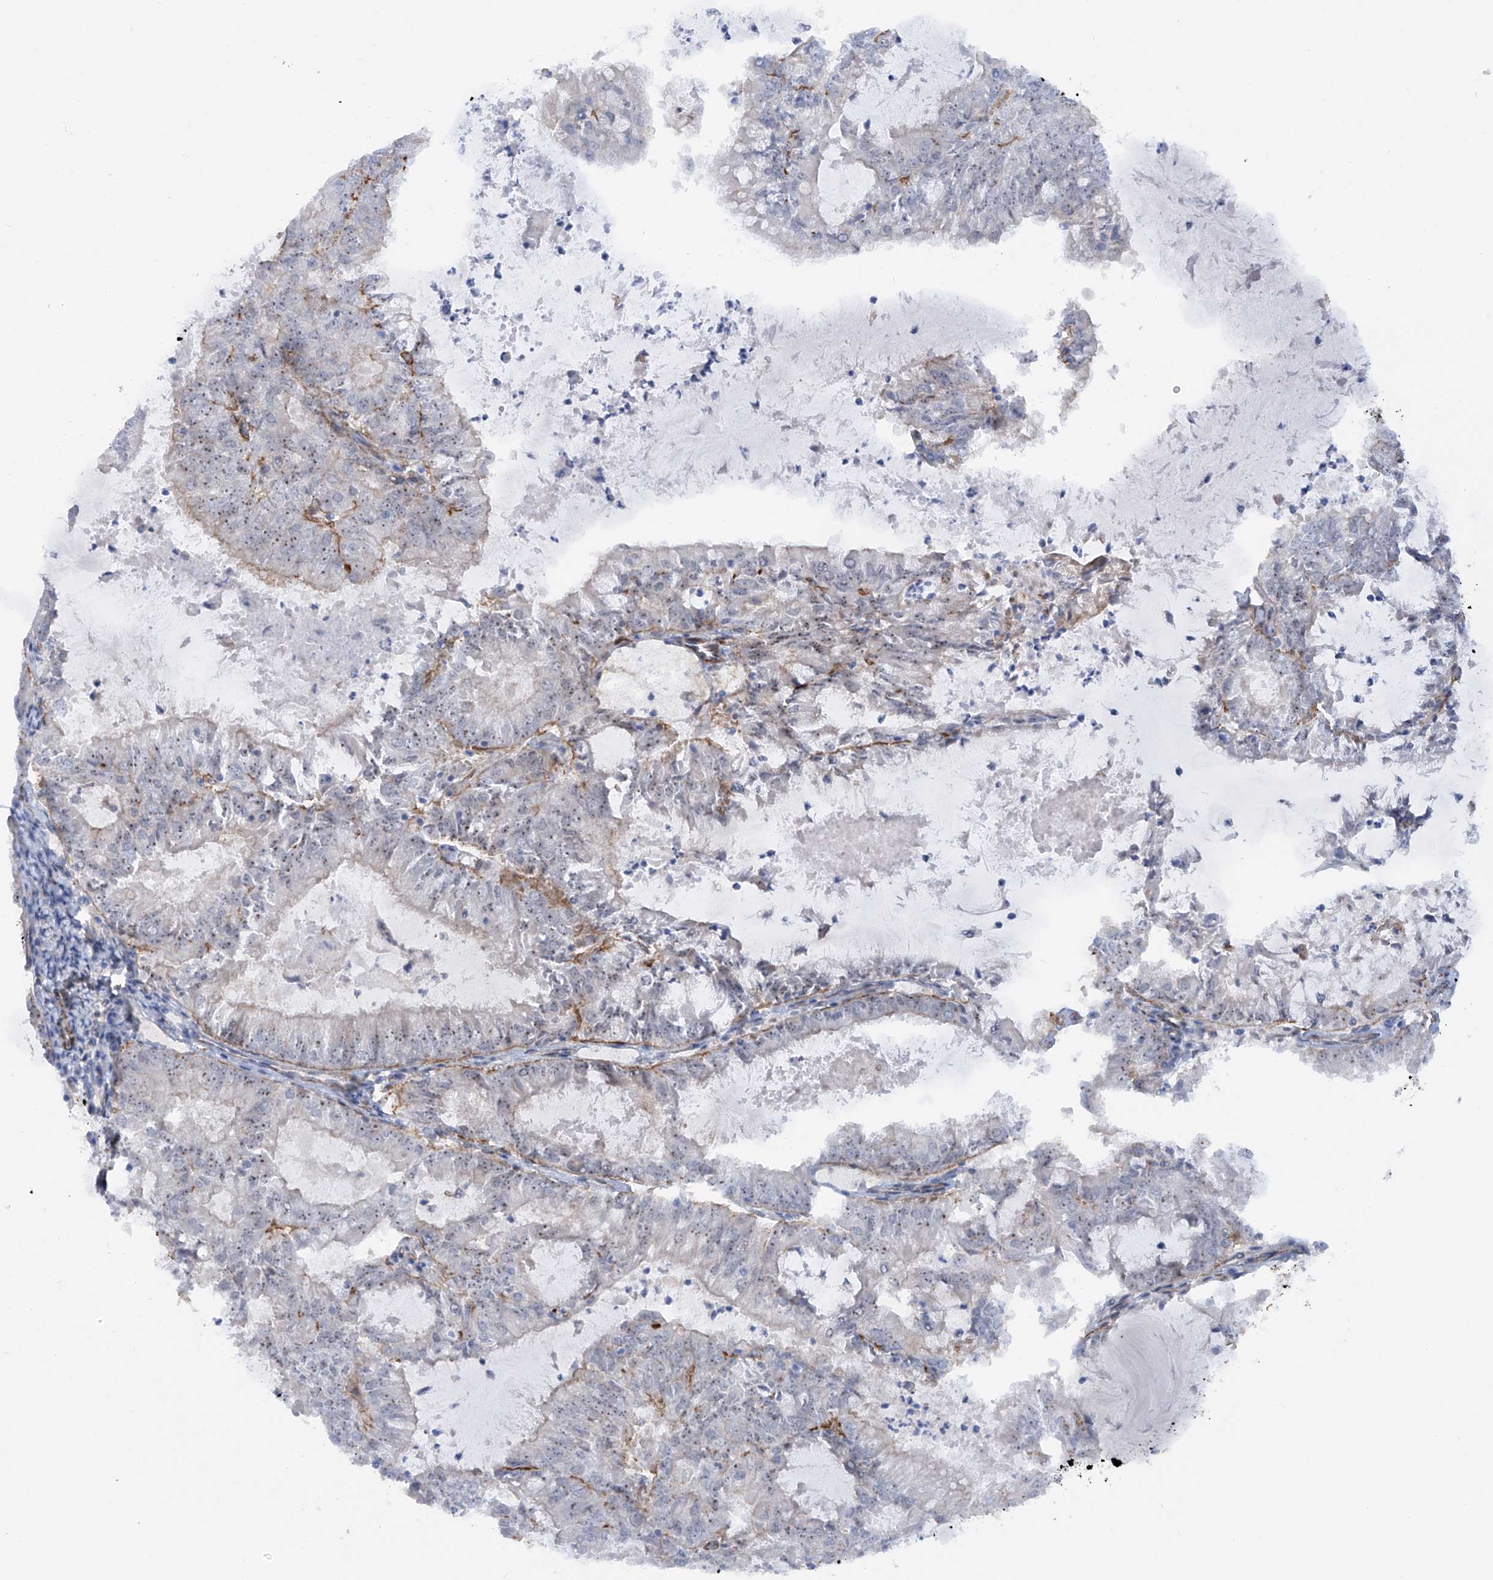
{"staining": {"intensity": "moderate", "quantity": "<25%", "location": "cytoplasmic/membranous"}, "tissue": "endometrial cancer", "cell_type": "Tumor cells", "image_type": "cancer", "snomed": [{"axis": "morphology", "description": "Adenocarcinoma, NOS"}, {"axis": "topography", "description": "Endometrium"}], "caption": "Endometrial cancer stained with immunohistochemistry (IHC) reveals moderate cytoplasmic/membranous staining in about <25% of tumor cells.", "gene": "ZNF490", "patient": {"sex": "female", "age": 57}}